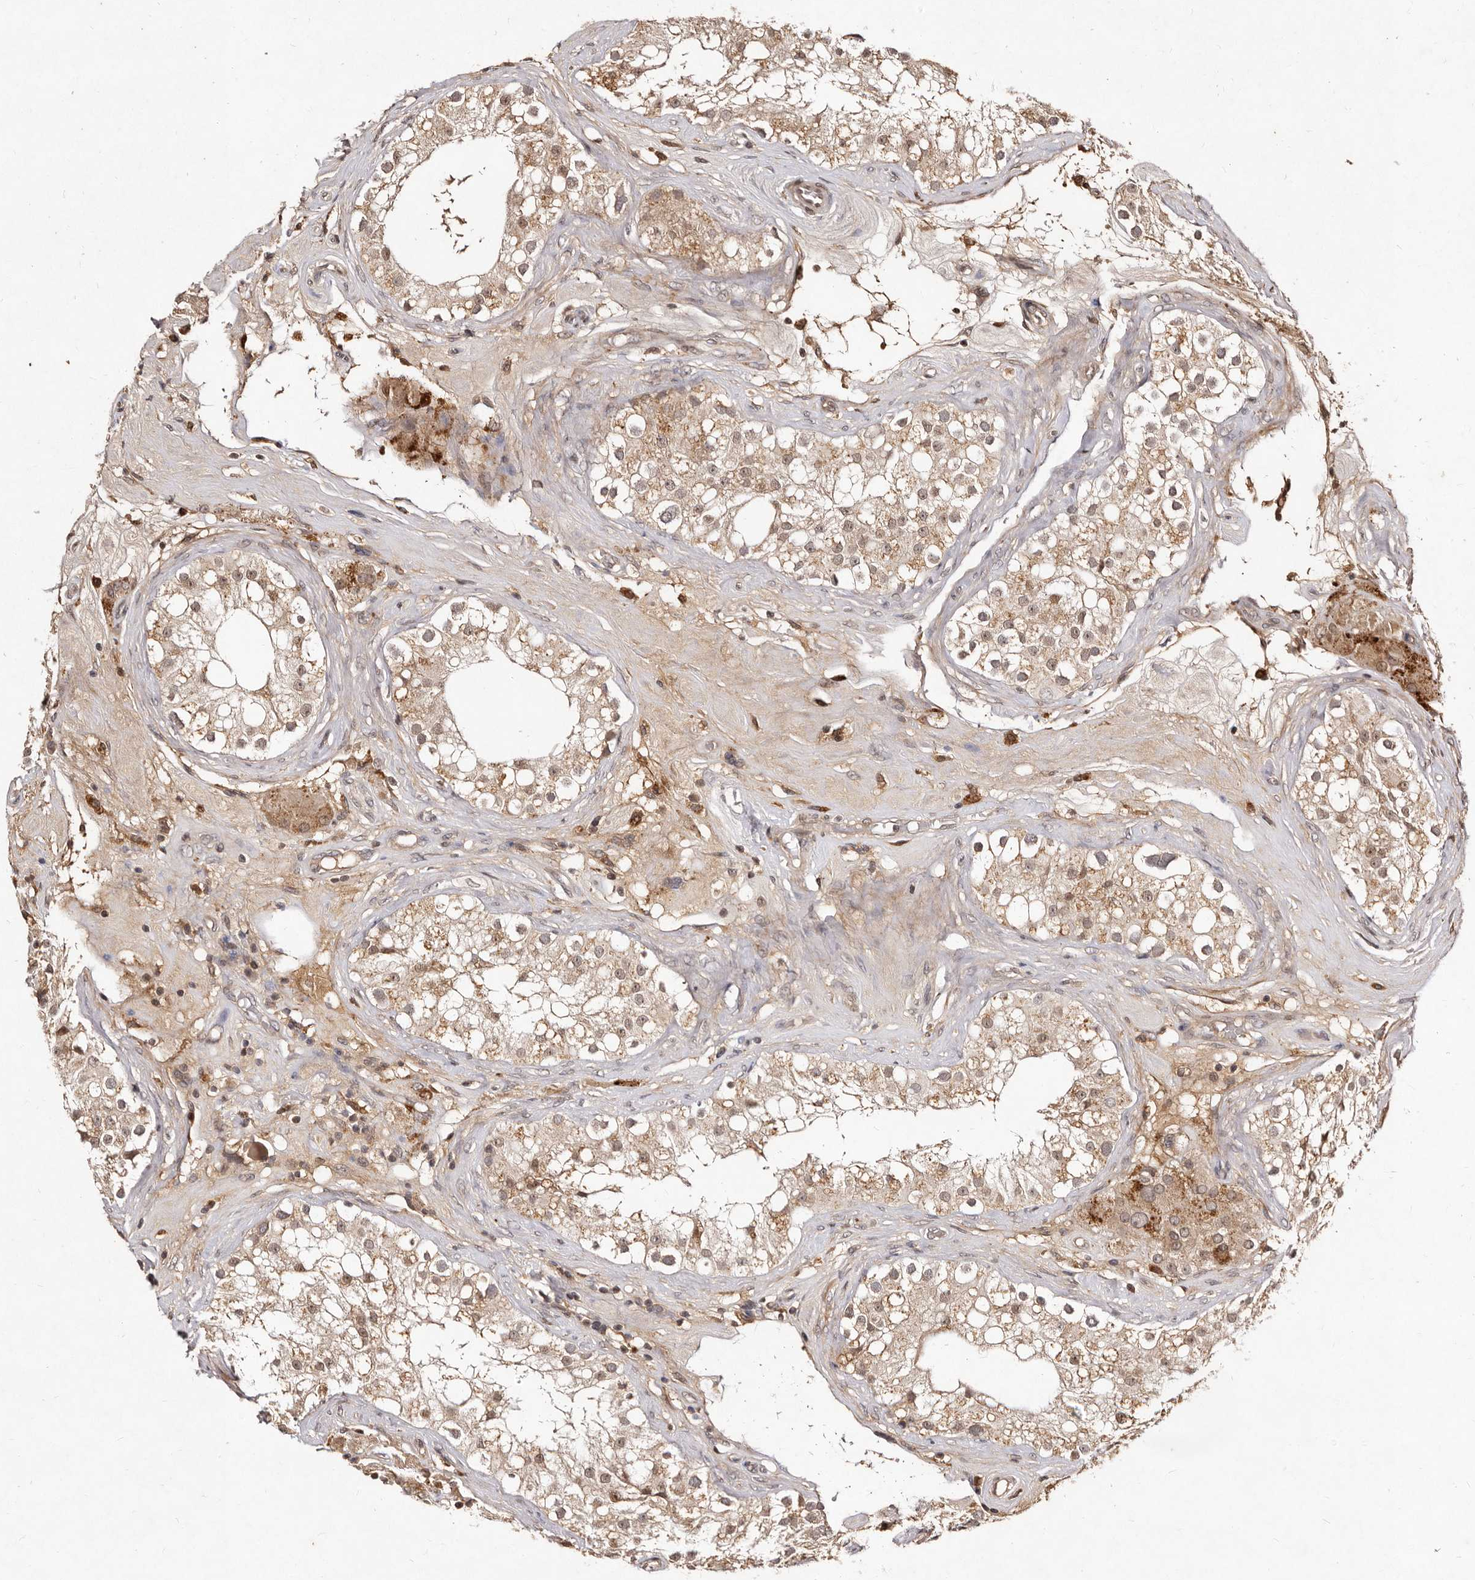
{"staining": {"intensity": "strong", "quantity": "<25%", "location": "cytoplasmic/membranous"}, "tissue": "testis", "cell_type": "Cells in seminiferous ducts", "image_type": "normal", "snomed": [{"axis": "morphology", "description": "Normal tissue, NOS"}, {"axis": "topography", "description": "Testis"}], "caption": "Strong cytoplasmic/membranous protein expression is seen in approximately <25% of cells in seminiferous ducts in testis. The staining was performed using DAB (3,3'-diaminobenzidine), with brown indicating positive protein expression. Nuclei are stained blue with hematoxylin.", "gene": "LCORL", "patient": {"sex": "male", "age": 84}}